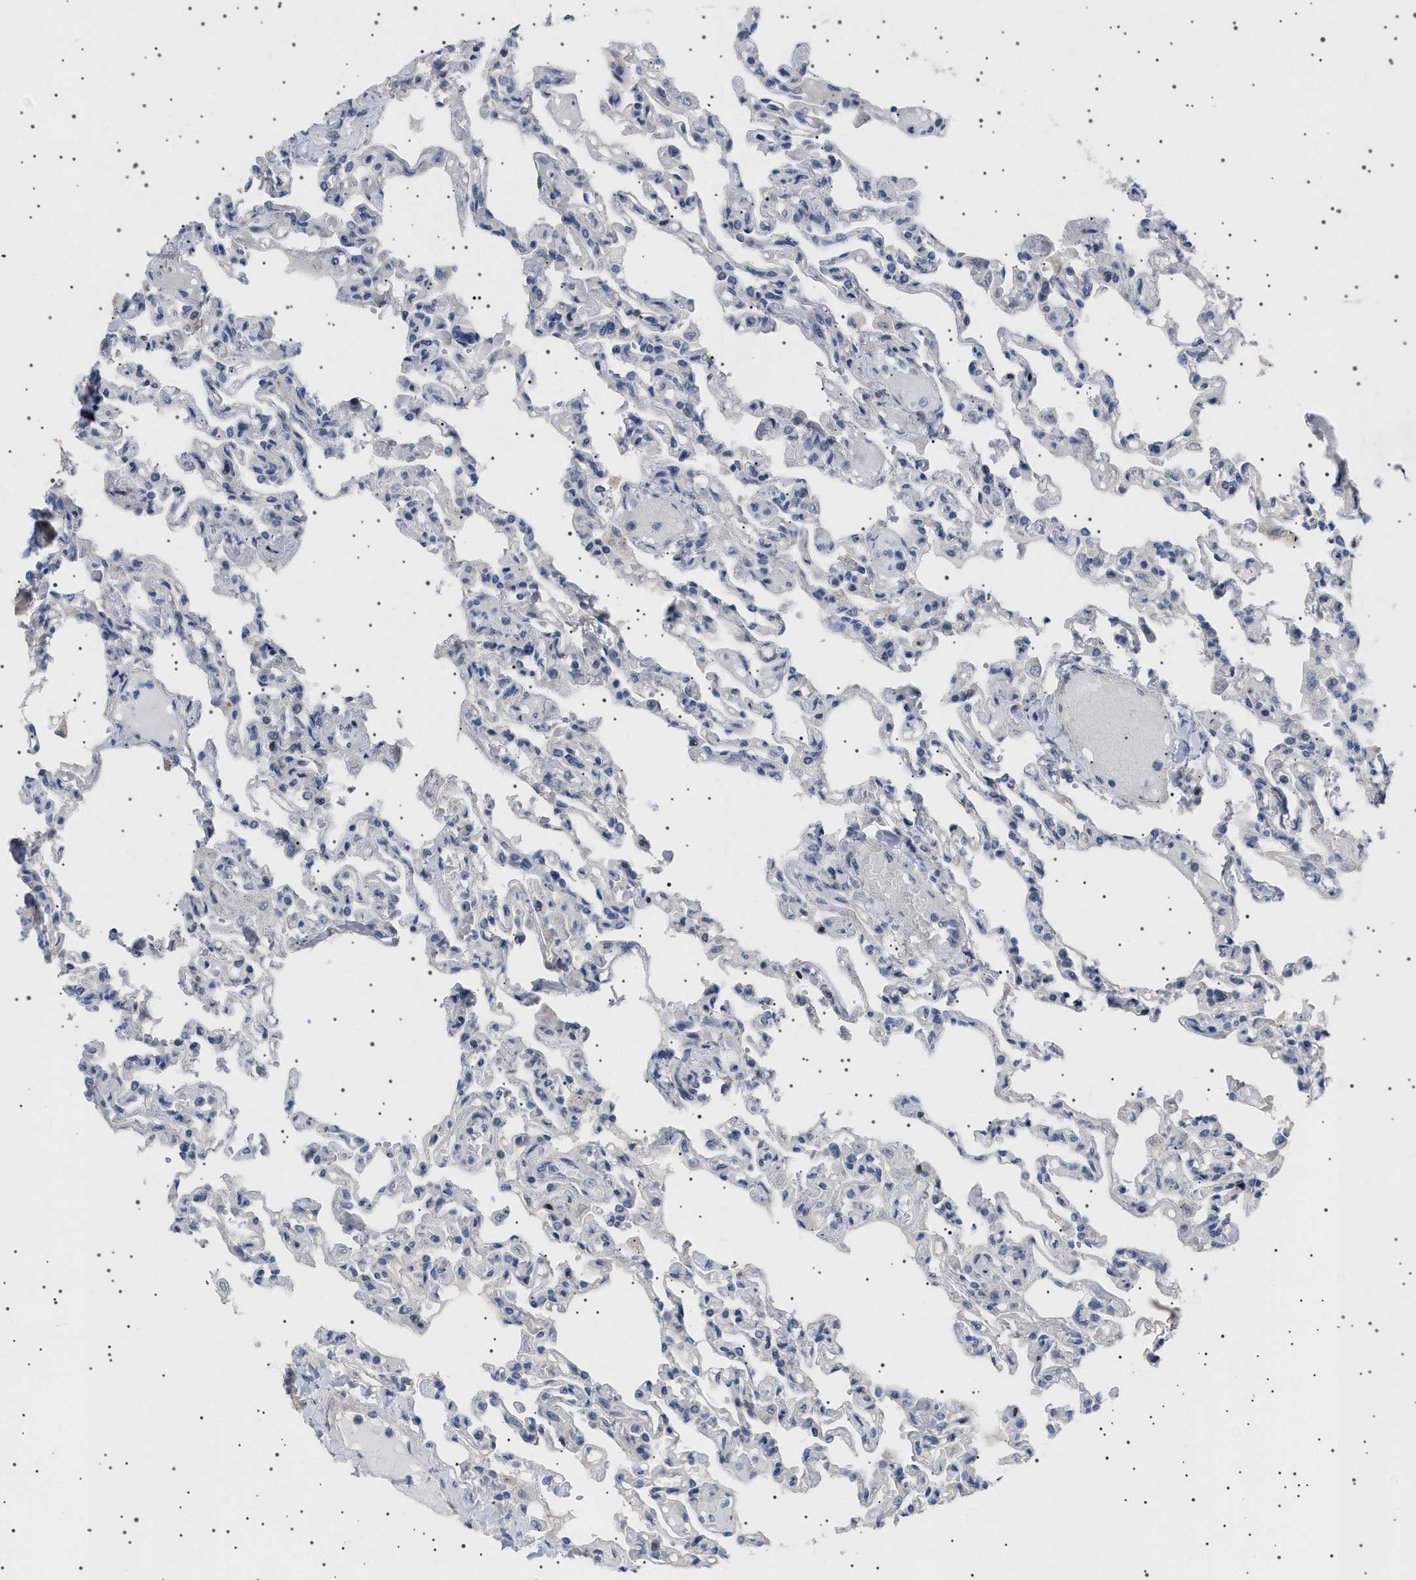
{"staining": {"intensity": "negative", "quantity": "none", "location": "none"}, "tissue": "lung", "cell_type": "Alveolar cells", "image_type": "normal", "snomed": [{"axis": "morphology", "description": "Normal tissue, NOS"}, {"axis": "topography", "description": "Lung"}], "caption": "Immunohistochemistry of benign lung exhibits no staining in alveolar cells. (Brightfield microscopy of DAB (3,3'-diaminobenzidine) immunohistochemistry (IHC) at high magnification).", "gene": "HTR1A", "patient": {"sex": "male", "age": 21}}